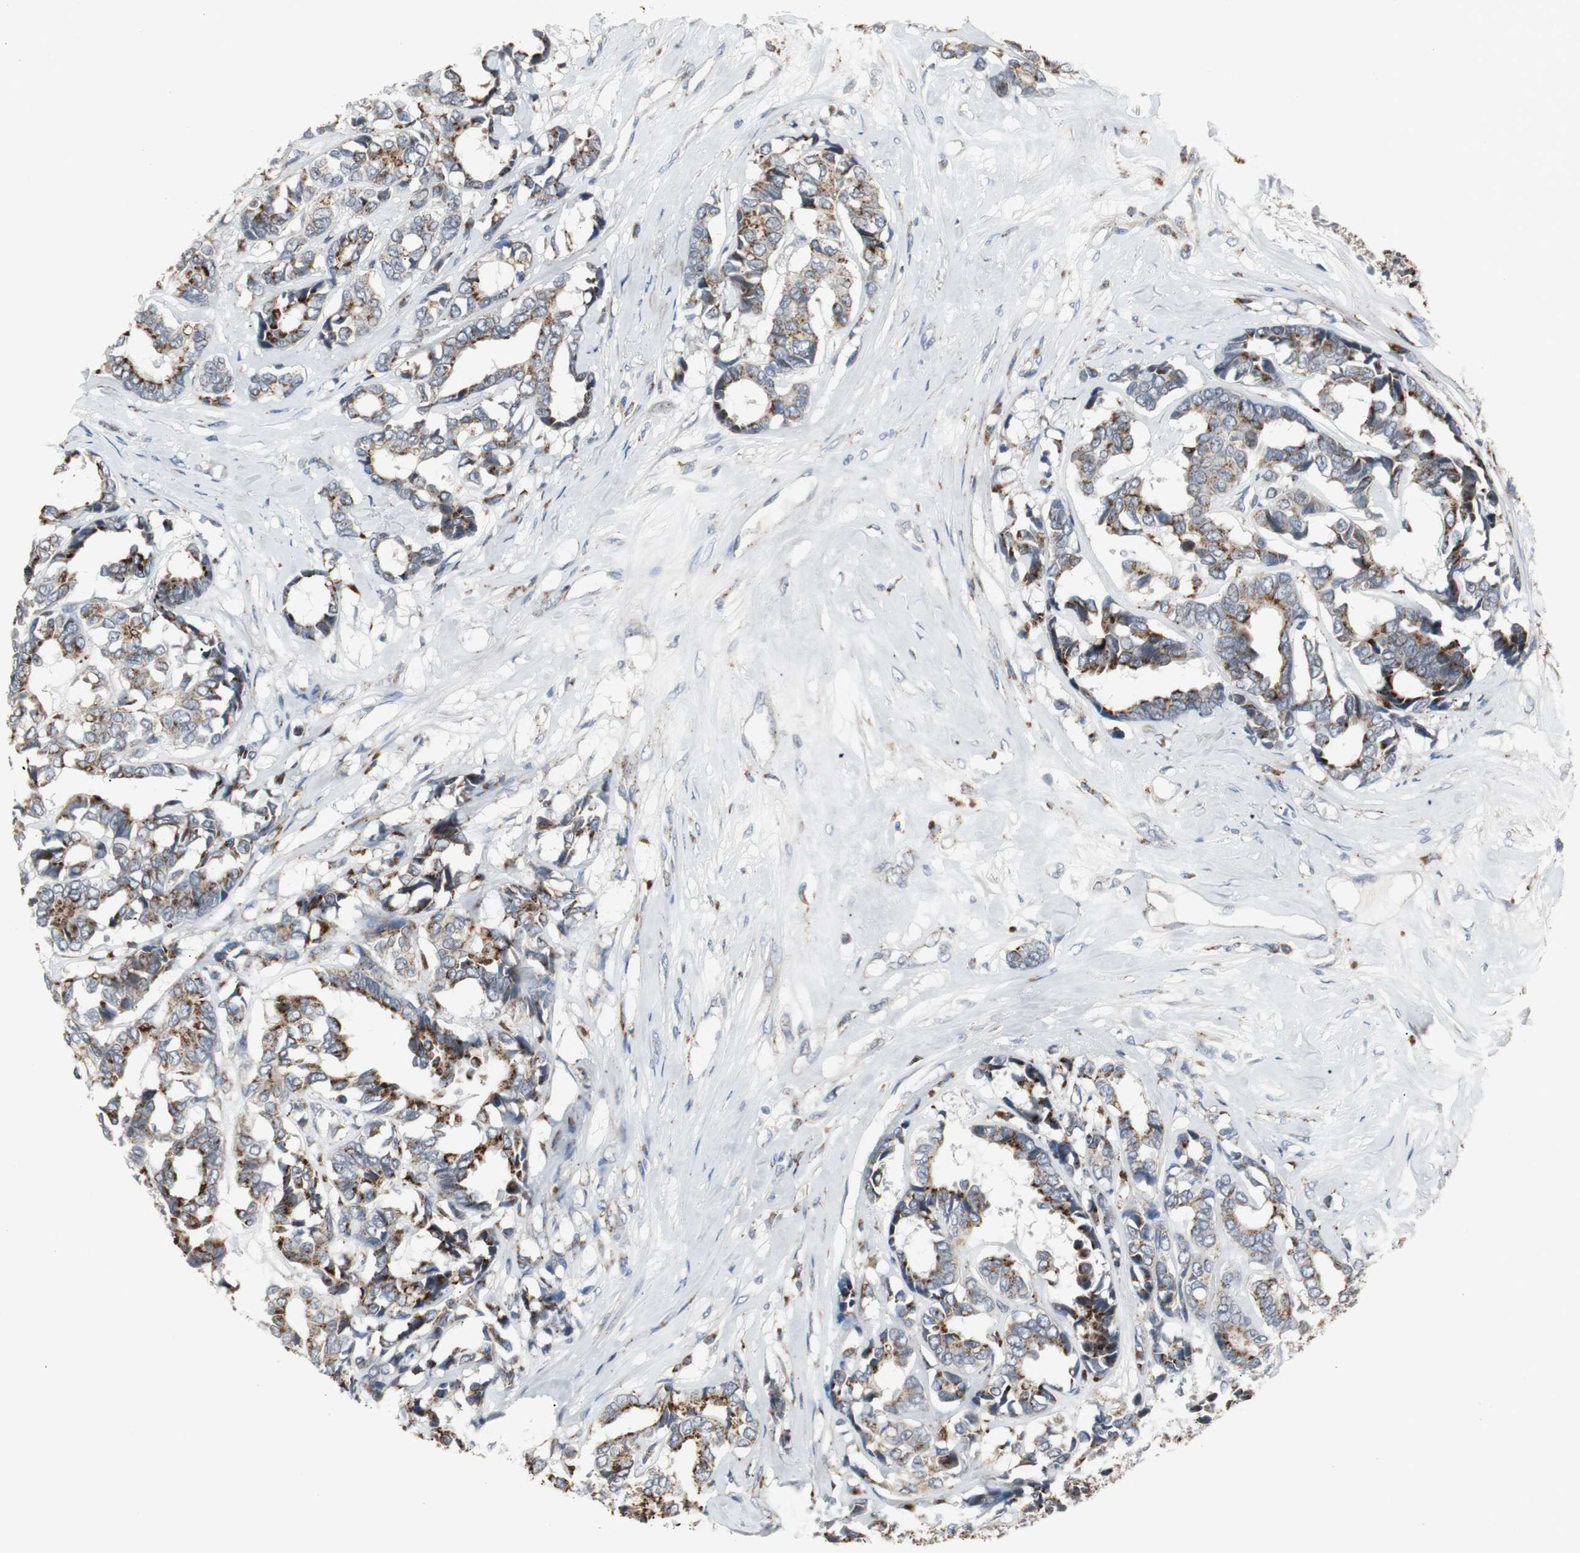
{"staining": {"intensity": "strong", "quantity": ">75%", "location": "cytoplasmic/membranous"}, "tissue": "breast cancer", "cell_type": "Tumor cells", "image_type": "cancer", "snomed": [{"axis": "morphology", "description": "Duct carcinoma"}, {"axis": "topography", "description": "Breast"}], "caption": "Brown immunohistochemical staining in human breast cancer shows strong cytoplasmic/membranous positivity in approximately >75% of tumor cells.", "gene": "GBA1", "patient": {"sex": "female", "age": 87}}